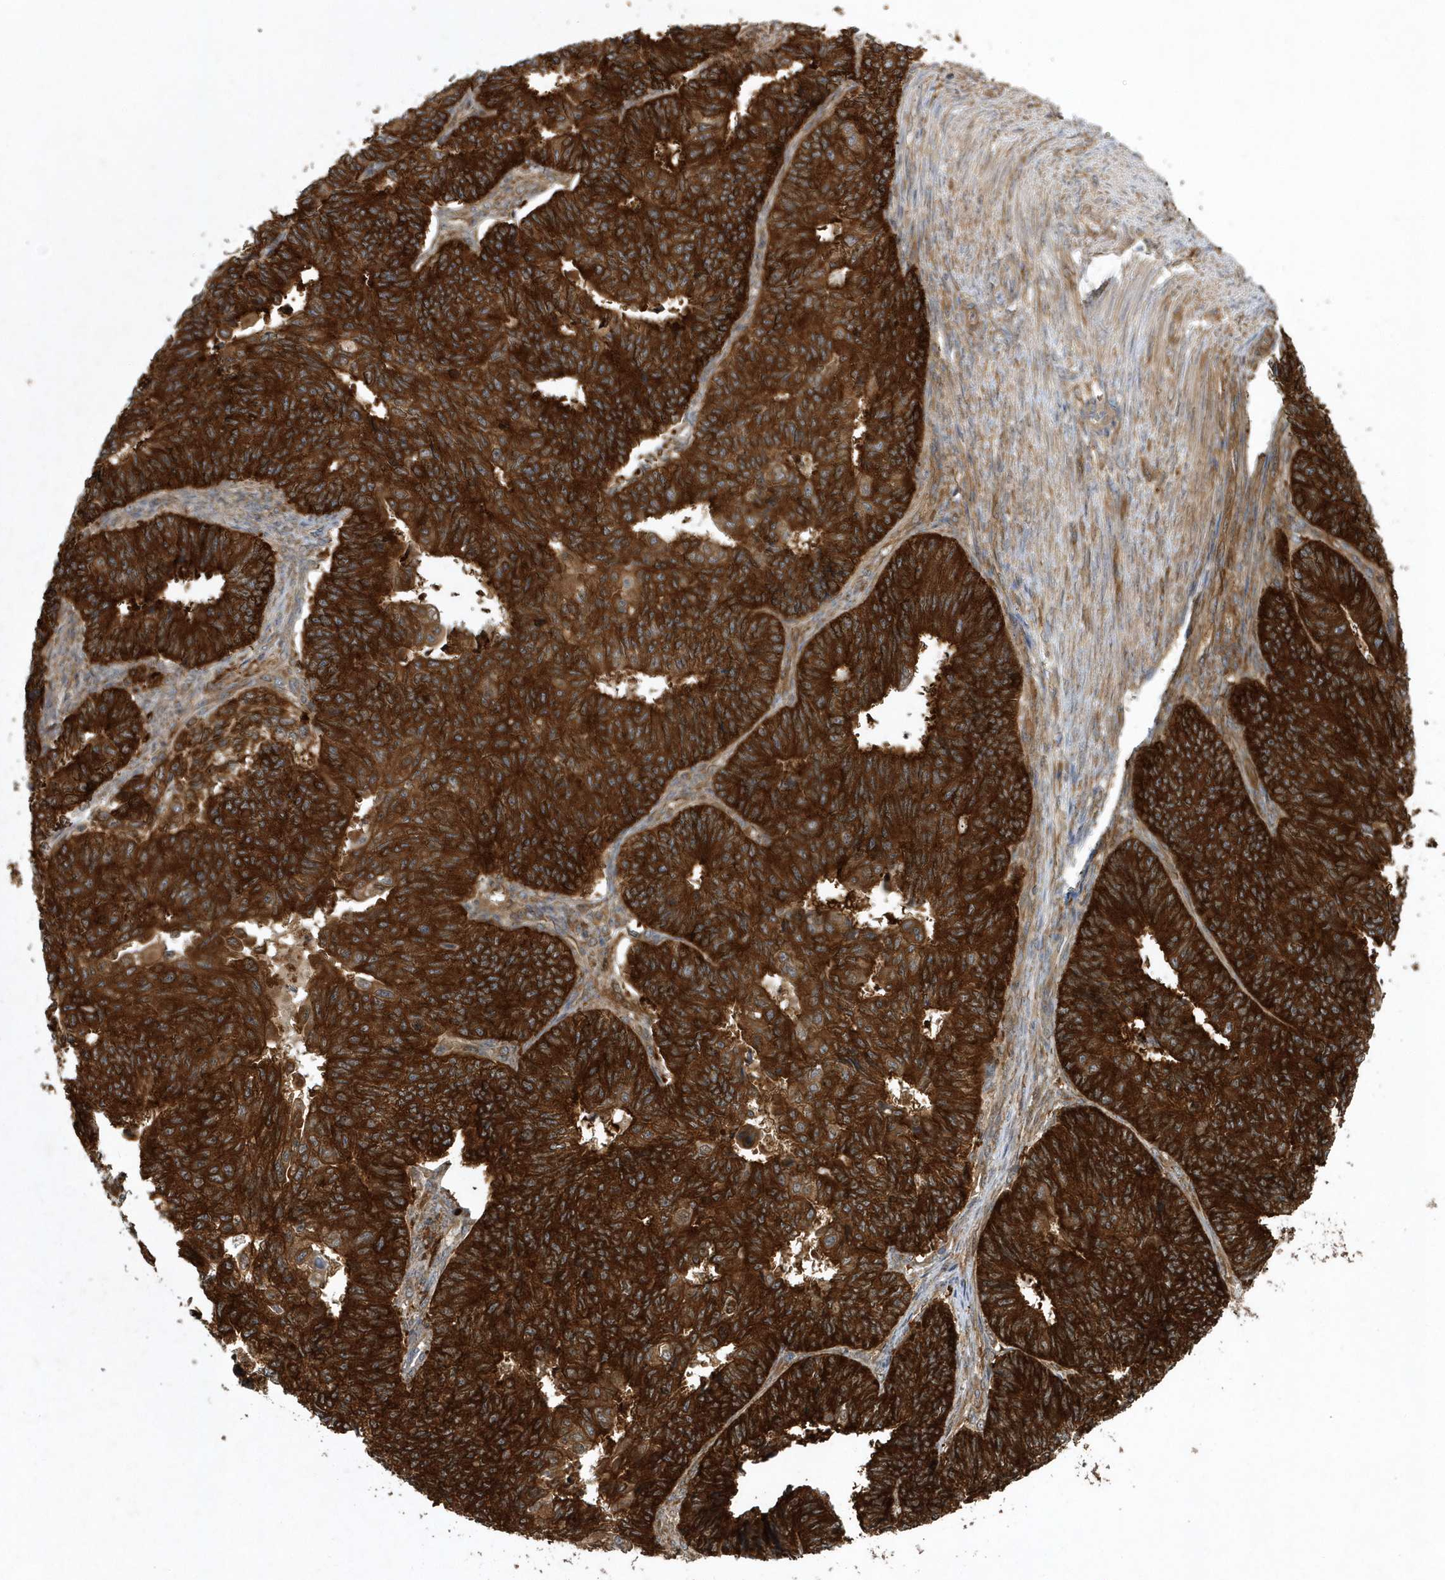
{"staining": {"intensity": "strong", "quantity": ">75%", "location": "cytoplasmic/membranous"}, "tissue": "endometrial cancer", "cell_type": "Tumor cells", "image_type": "cancer", "snomed": [{"axis": "morphology", "description": "Adenocarcinoma, NOS"}, {"axis": "topography", "description": "Endometrium"}], "caption": "Protein analysis of endometrial cancer tissue demonstrates strong cytoplasmic/membranous staining in about >75% of tumor cells. Immunohistochemistry stains the protein in brown and the nuclei are stained blue.", "gene": "PAICS", "patient": {"sex": "female", "age": 32}}